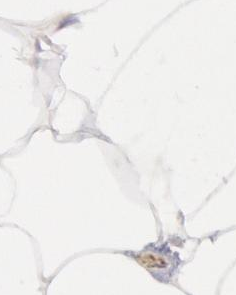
{"staining": {"intensity": "negative", "quantity": "none", "location": "none"}, "tissue": "adipose tissue", "cell_type": "Adipocytes", "image_type": "normal", "snomed": [{"axis": "morphology", "description": "Normal tissue, NOS"}, {"axis": "morphology", "description": "Duct carcinoma"}, {"axis": "topography", "description": "Breast"}, {"axis": "topography", "description": "Adipose tissue"}], "caption": "Protein analysis of unremarkable adipose tissue shows no significant expression in adipocytes. (Stains: DAB immunohistochemistry (IHC) with hematoxylin counter stain, Microscopy: brightfield microscopy at high magnification).", "gene": "RAB27A", "patient": {"sex": "female", "age": 37}}